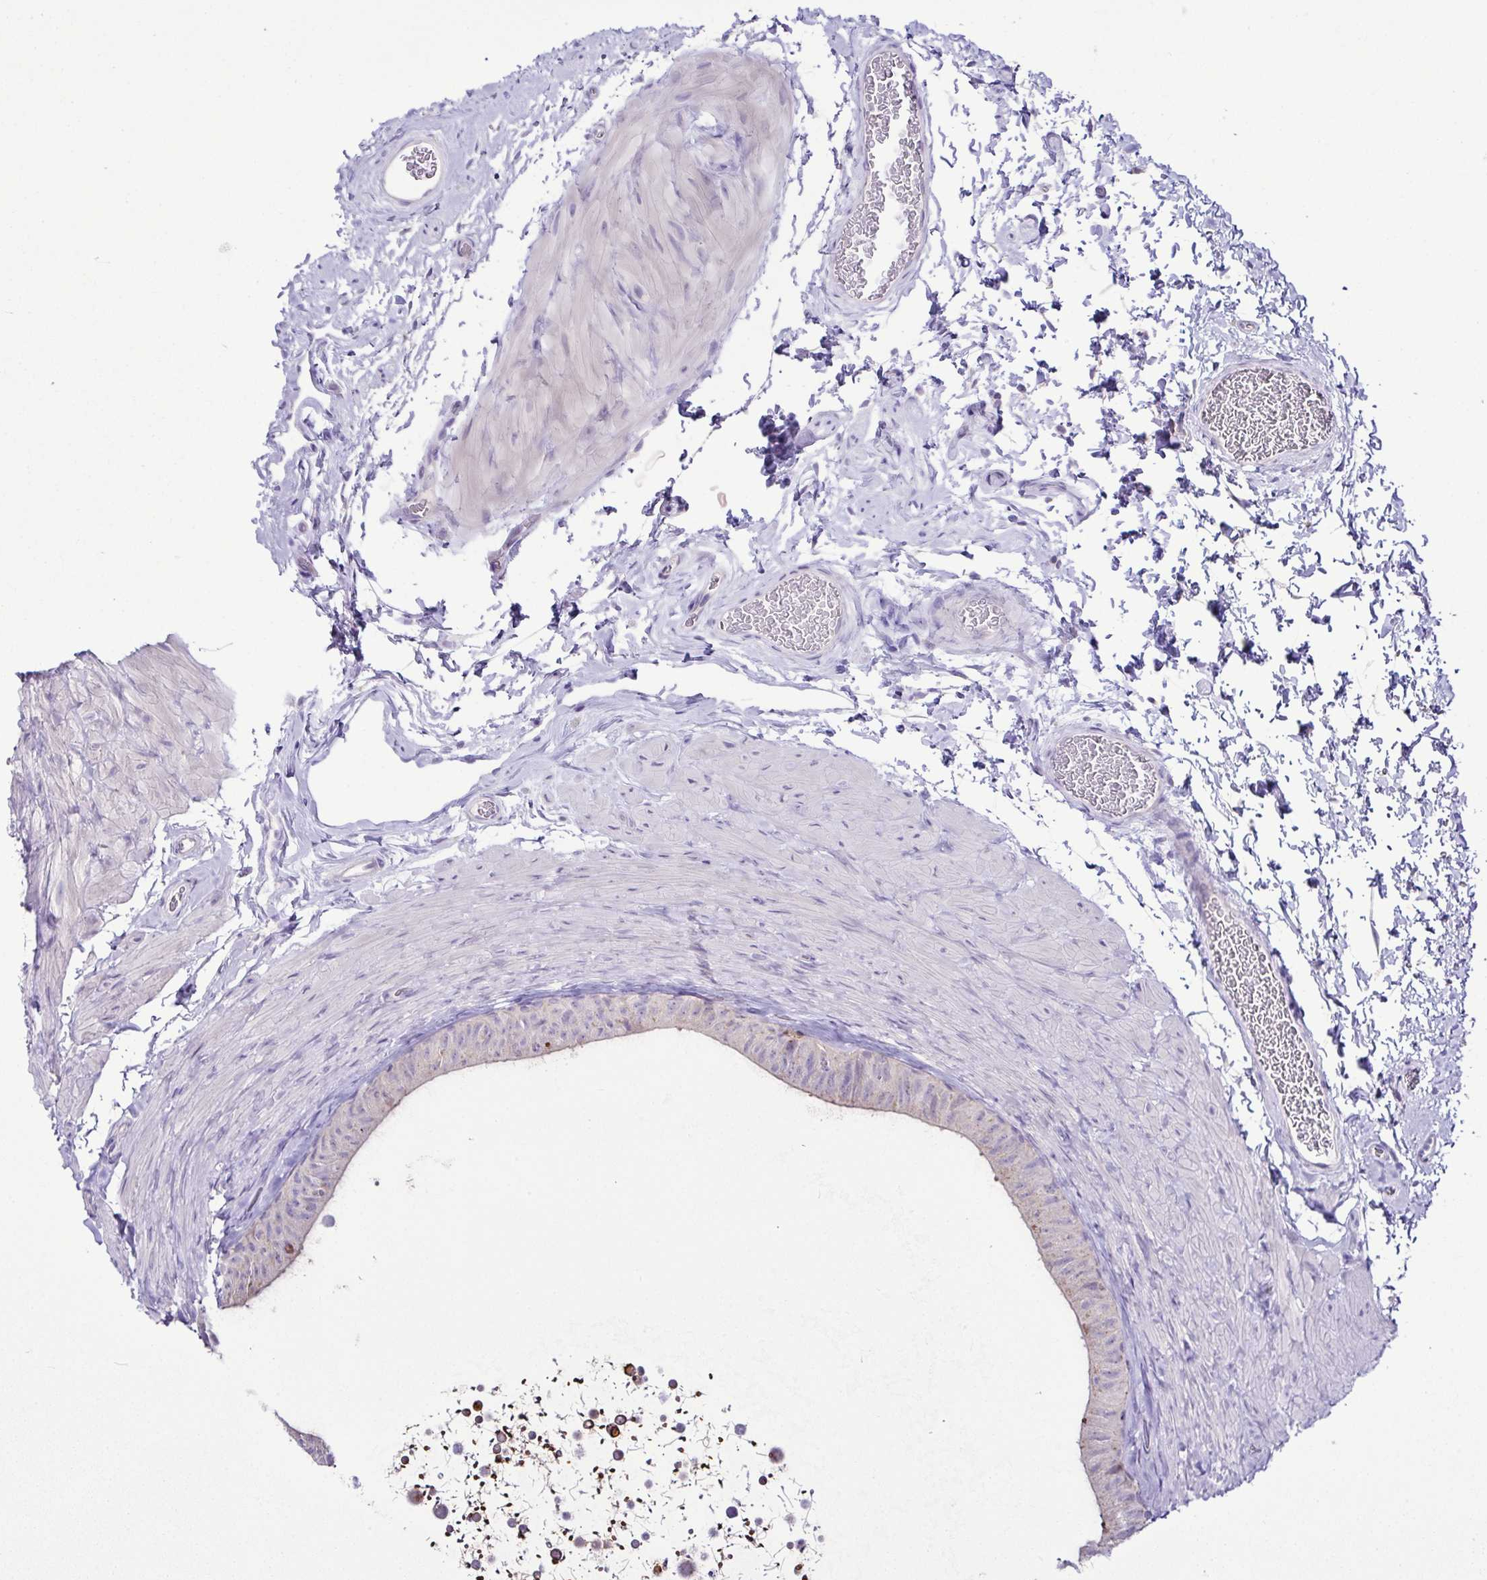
{"staining": {"intensity": "weak", "quantity": "25%-75%", "location": "cytoplasmic/membranous"}, "tissue": "epididymis", "cell_type": "Glandular cells", "image_type": "normal", "snomed": [{"axis": "morphology", "description": "Normal tissue, NOS"}, {"axis": "topography", "description": "Epididymis, spermatic cord, NOS"}, {"axis": "topography", "description": "Epididymis"}], "caption": "A high-resolution histopathology image shows immunohistochemistry (IHC) staining of unremarkable epididymis, which demonstrates weak cytoplasmic/membranous expression in approximately 25%-75% of glandular cells.", "gene": "D2HGDH", "patient": {"sex": "male", "age": 31}}